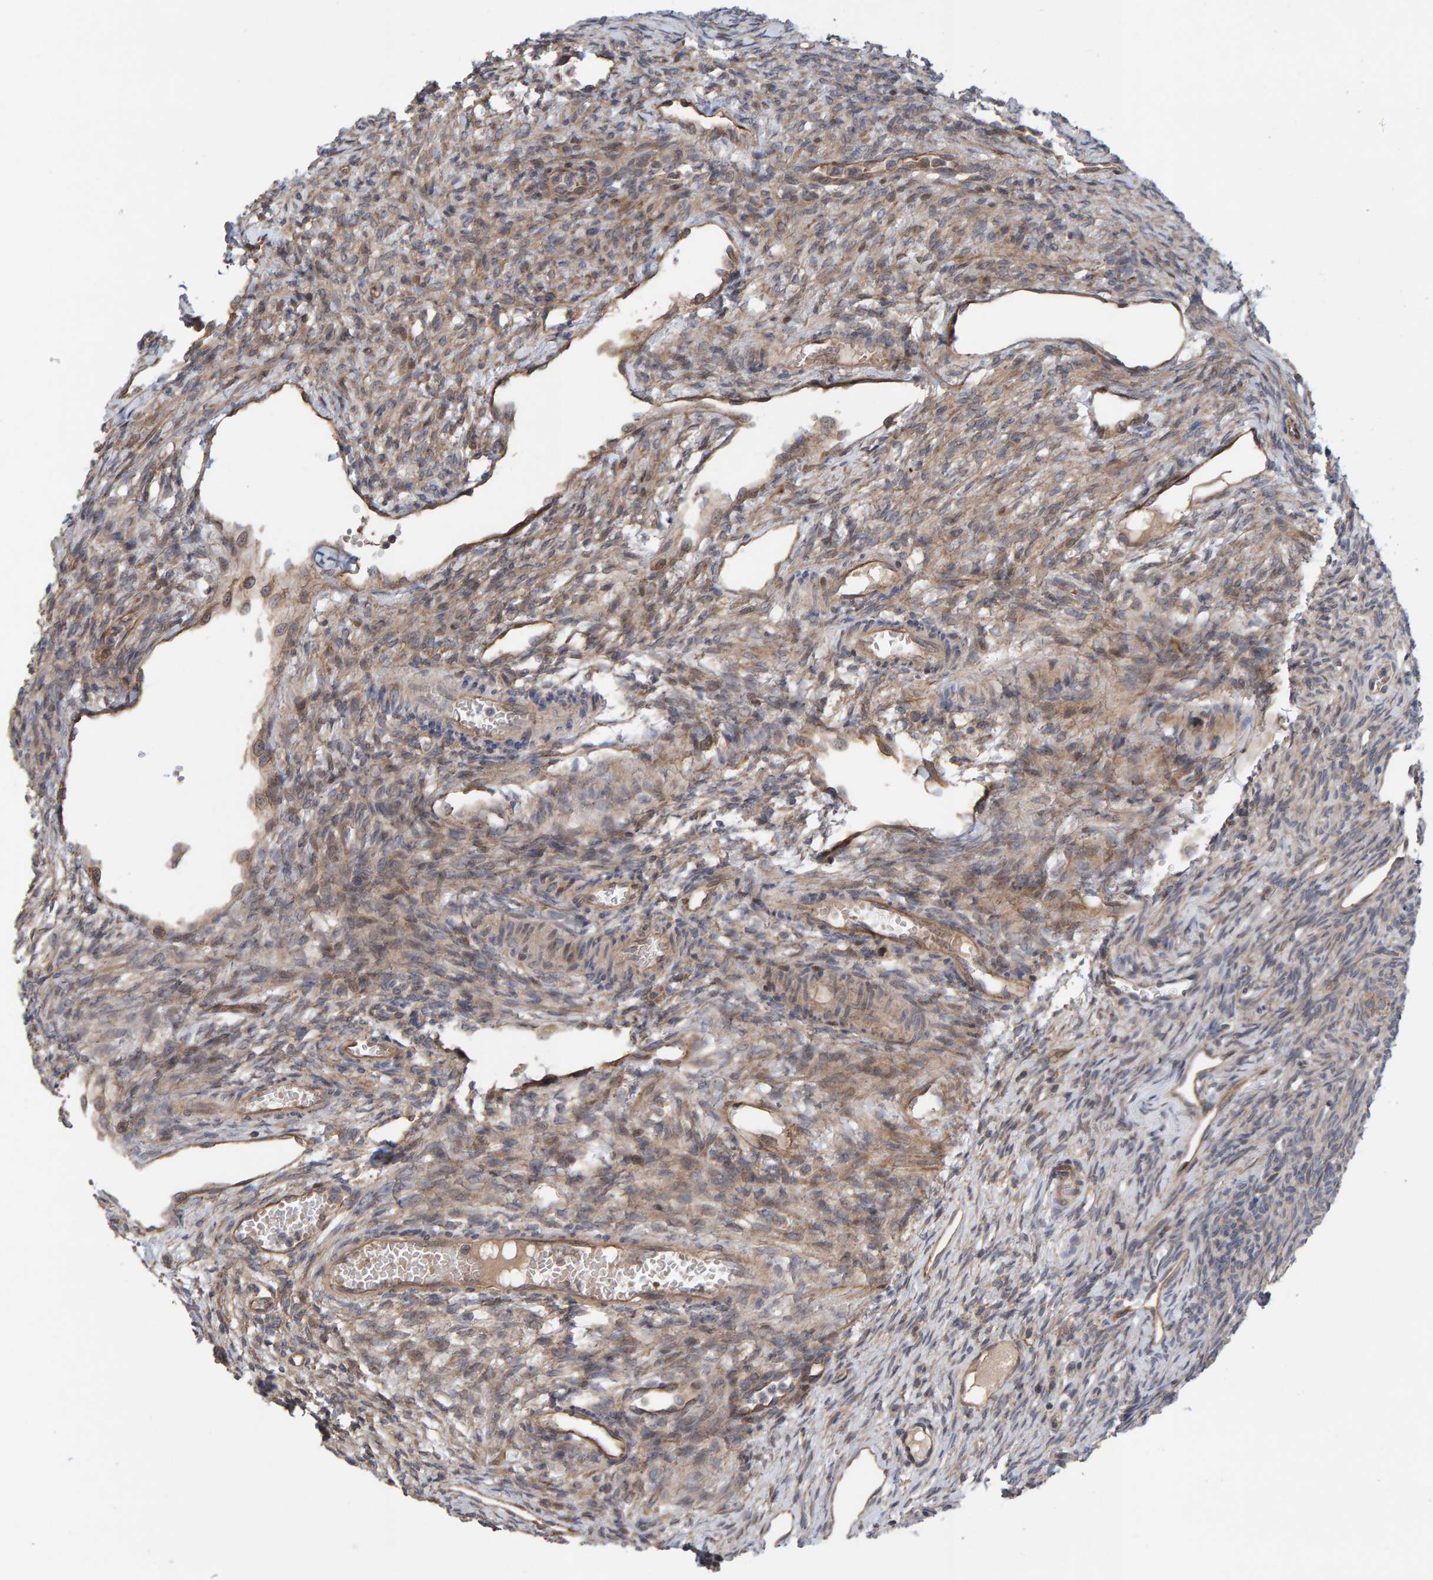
{"staining": {"intensity": "moderate", "quantity": ">75%", "location": "cytoplasmic/membranous"}, "tissue": "ovary", "cell_type": "Follicle cells", "image_type": "normal", "snomed": [{"axis": "morphology", "description": "Normal tissue, NOS"}, {"axis": "topography", "description": "Ovary"}], "caption": "High-power microscopy captured an immunohistochemistry histopathology image of normal ovary, revealing moderate cytoplasmic/membranous expression in approximately >75% of follicle cells. (DAB IHC, brown staining for protein, blue staining for nuclei).", "gene": "LRSAM1", "patient": {"sex": "female", "age": 33}}